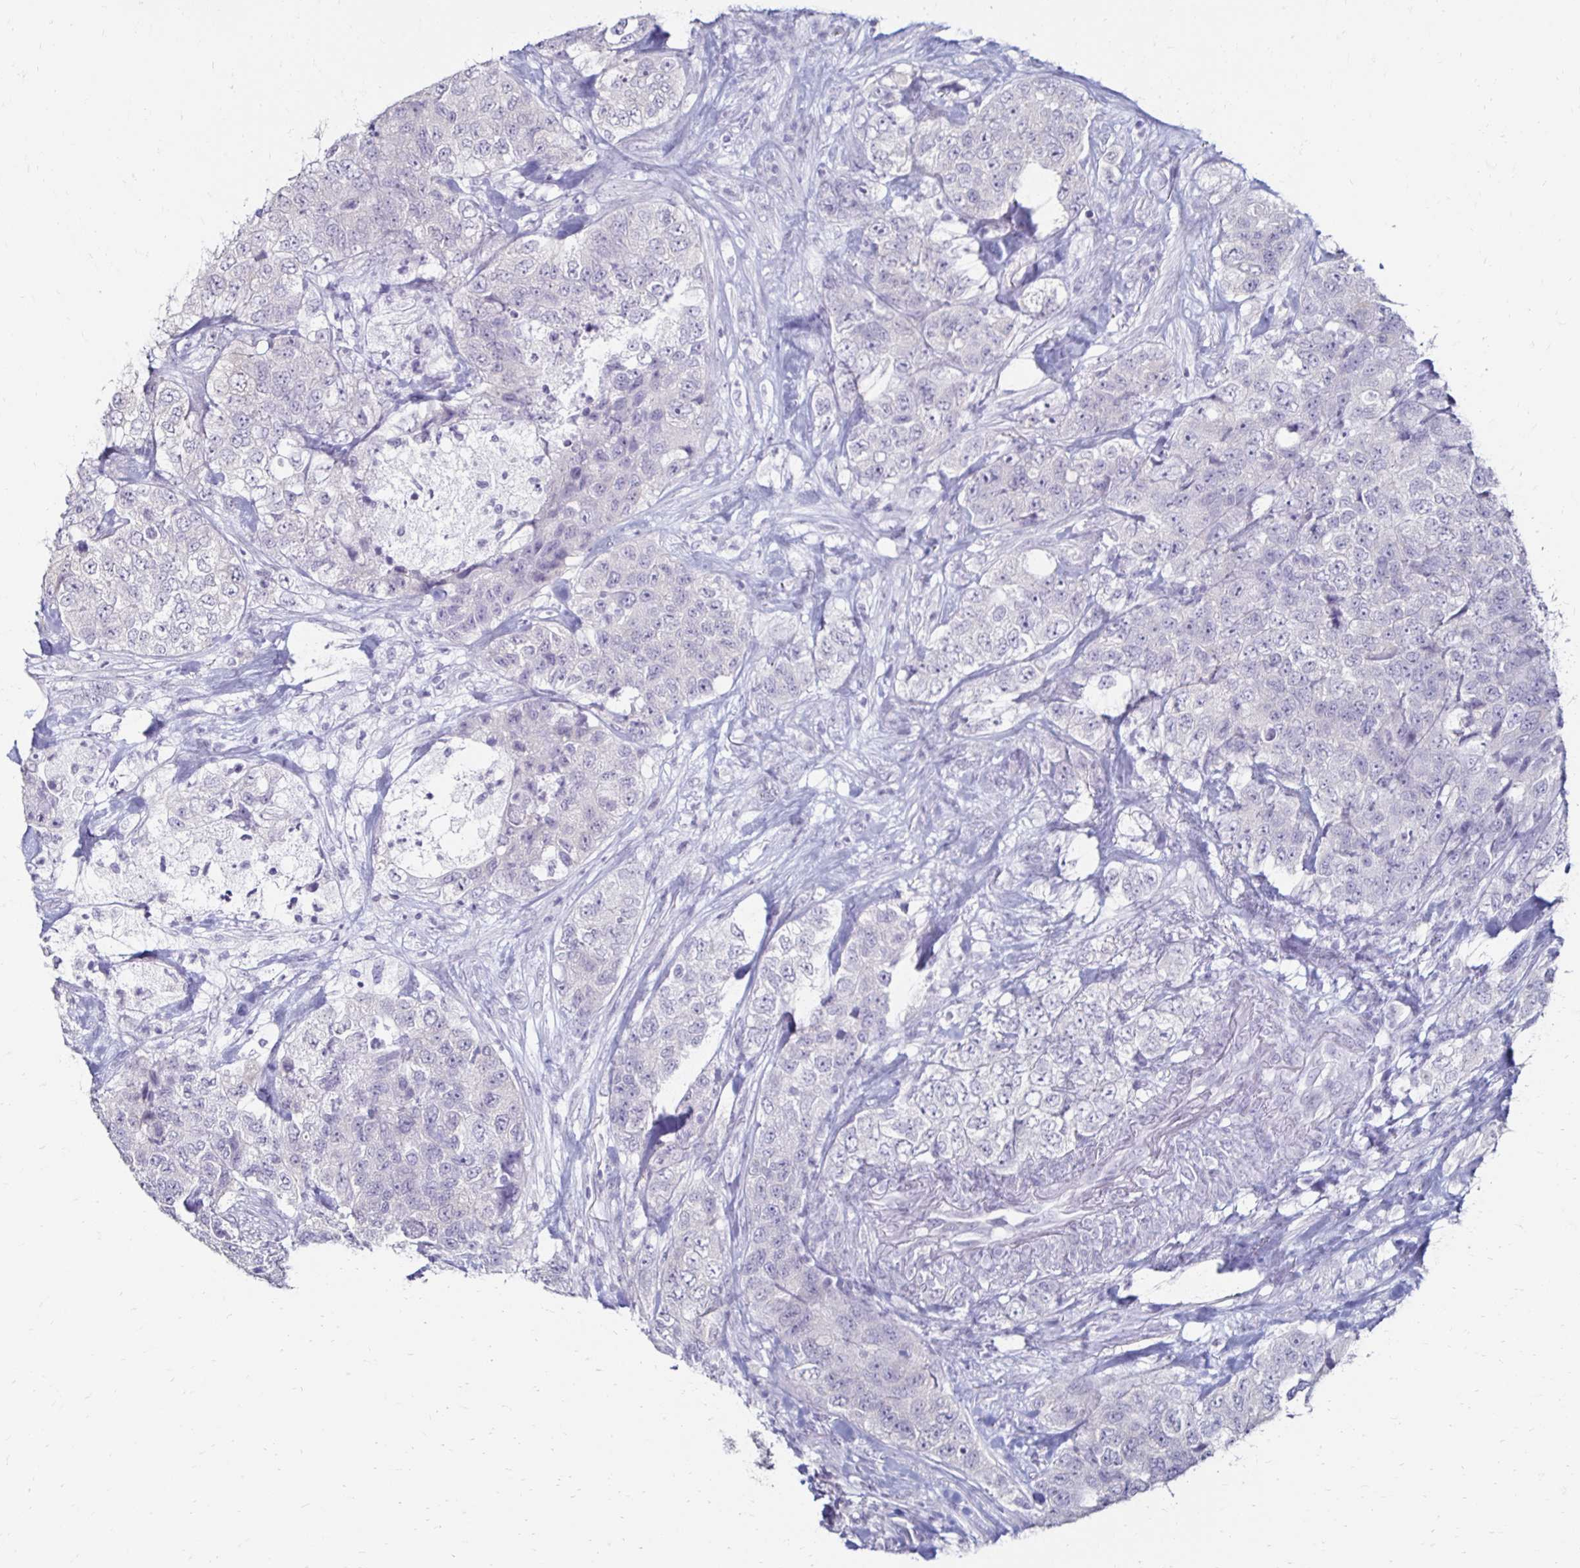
{"staining": {"intensity": "negative", "quantity": "none", "location": "none"}, "tissue": "urothelial cancer", "cell_type": "Tumor cells", "image_type": "cancer", "snomed": [{"axis": "morphology", "description": "Urothelial carcinoma, High grade"}, {"axis": "topography", "description": "Urinary bladder"}], "caption": "Urothelial cancer stained for a protein using immunohistochemistry shows no positivity tumor cells.", "gene": "TOMM34", "patient": {"sex": "female", "age": 78}}